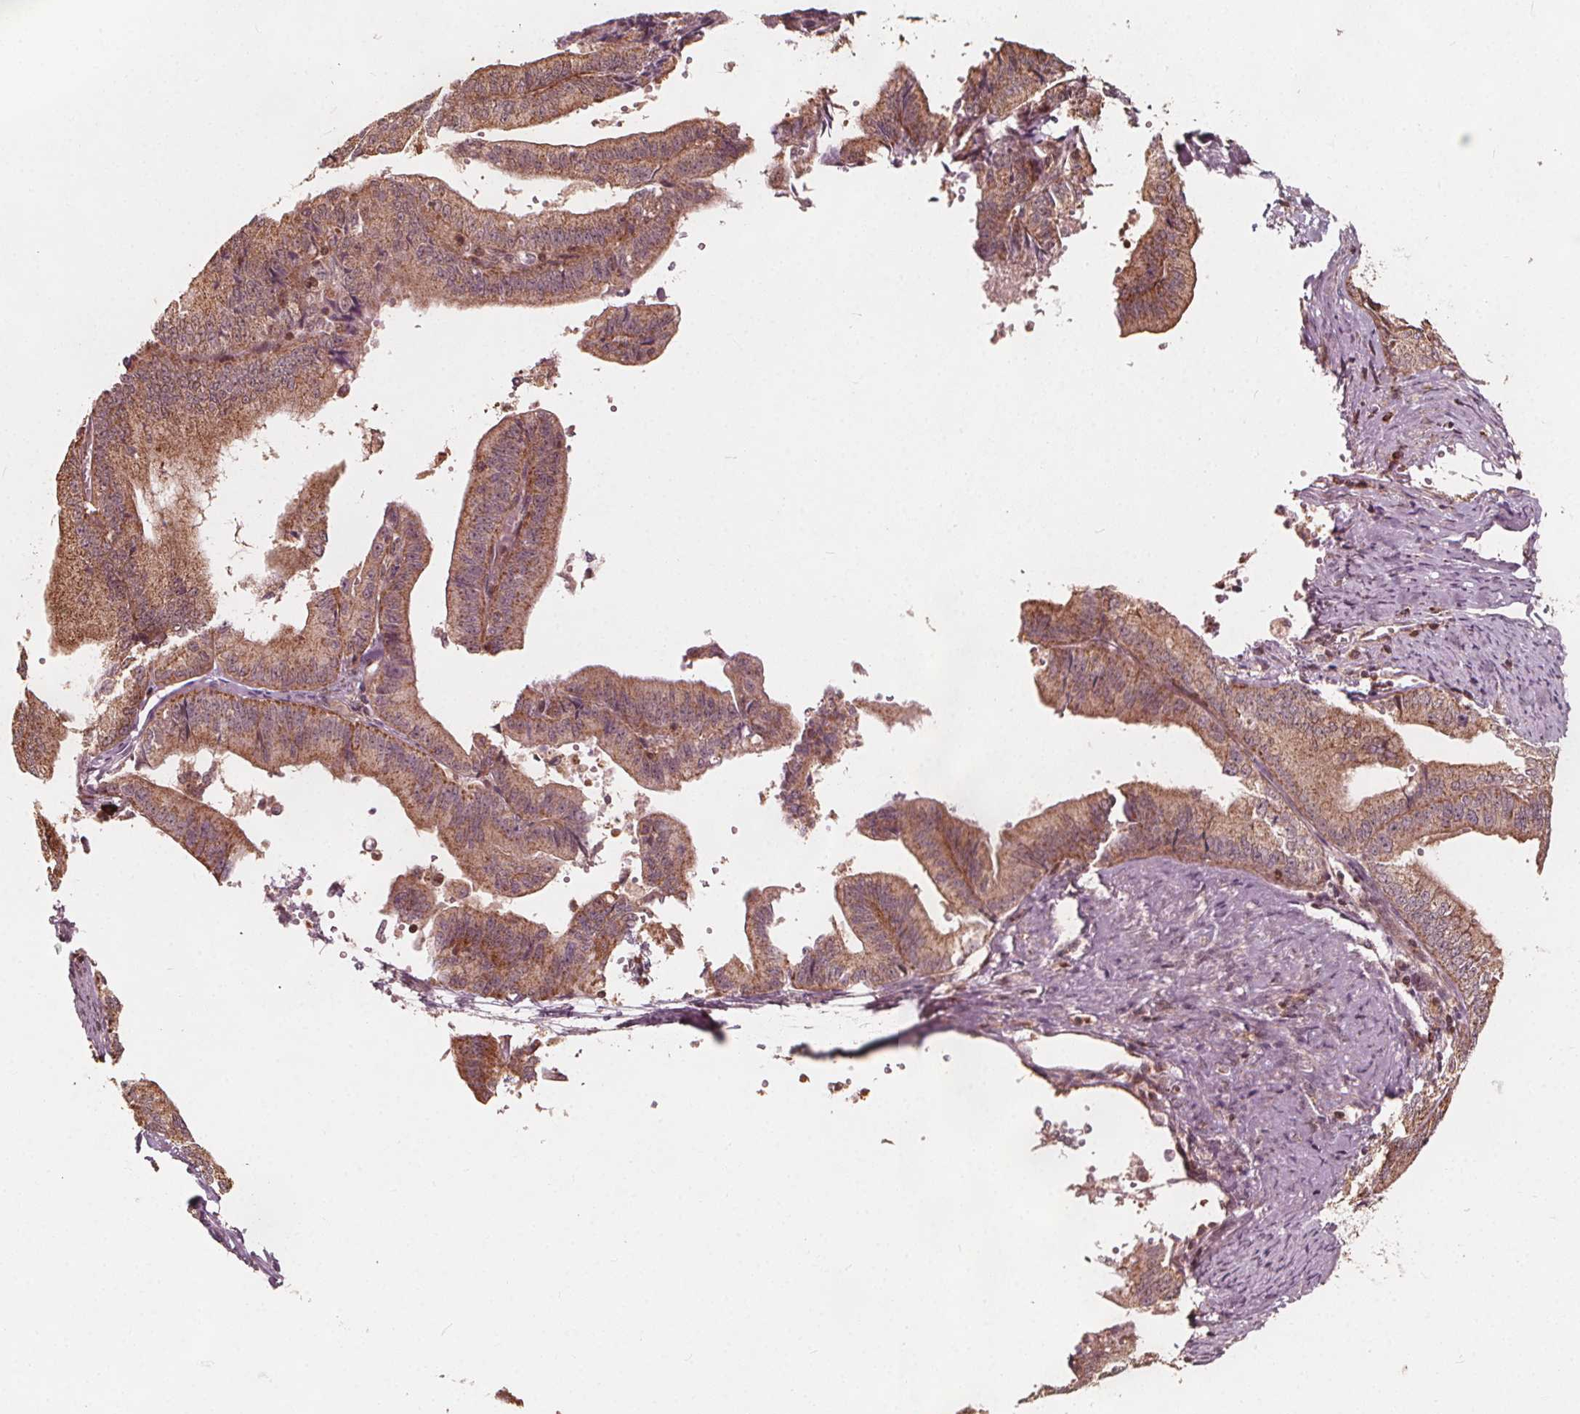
{"staining": {"intensity": "moderate", "quantity": ">75%", "location": "cytoplasmic/membranous"}, "tissue": "endometrial cancer", "cell_type": "Tumor cells", "image_type": "cancer", "snomed": [{"axis": "morphology", "description": "Adenocarcinoma, NOS"}, {"axis": "topography", "description": "Endometrium"}], "caption": "There is medium levels of moderate cytoplasmic/membranous expression in tumor cells of adenocarcinoma (endometrial), as demonstrated by immunohistochemical staining (brown color).", "gene": "AIP", "patient": {"sex": "female", "age": 65}}